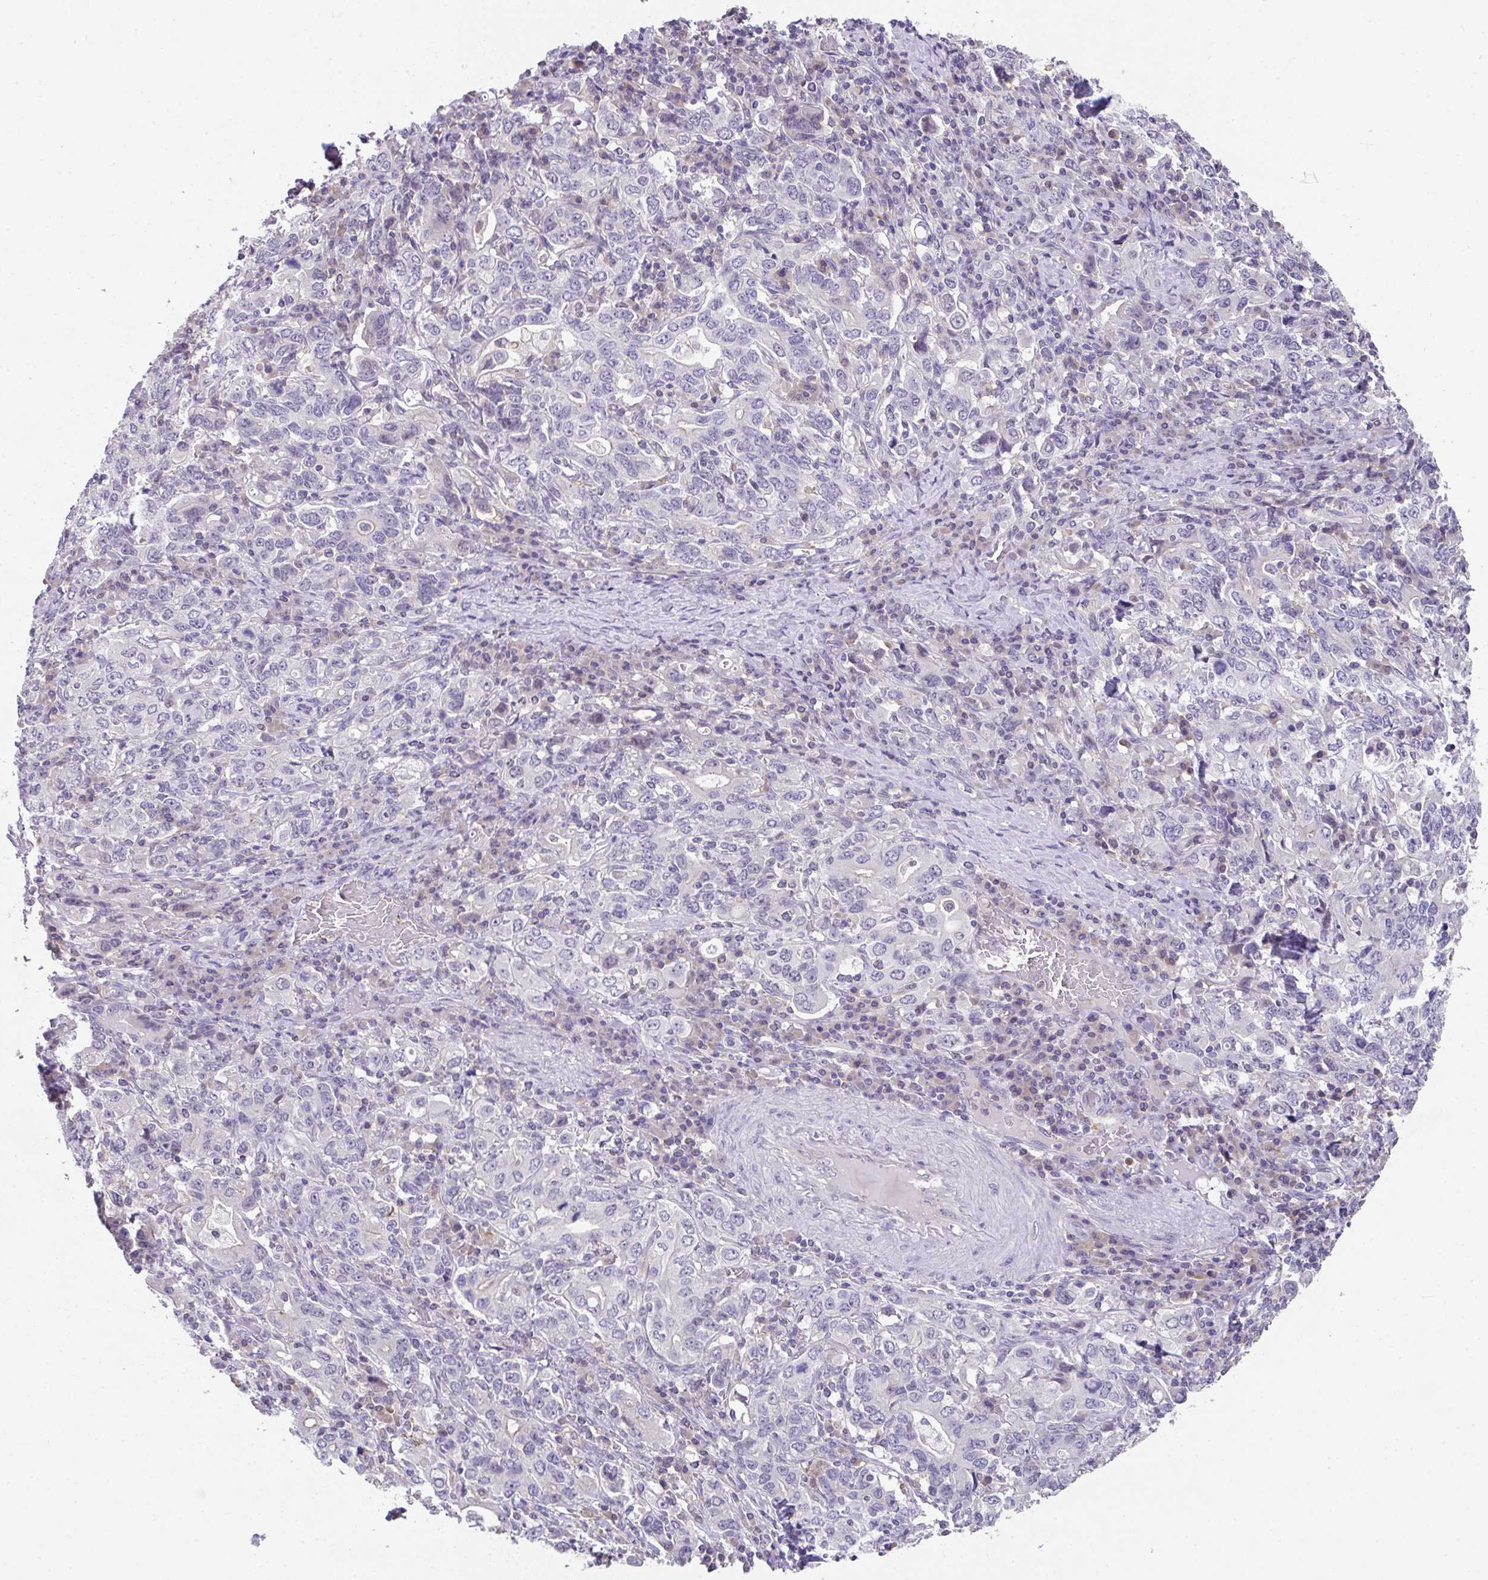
{"staining": {"intensity": "negative", "quantity": "none", "location": "none"}, "tissue": "stomach cancer", "cell_type": "Tumor cells", "image_type": "cancer", "snomed": [{"axis": "morphology", "description": "Adenocarcinoma, NOS"}, {"axis": "topography", "description": "Stomach, upper"}, {"axis": "topography", "description": "Stomach"}], "caption": "The histopathology image demonstrates no staining of tumor cells in adenocarcinoma (stomach). The staining is performed using DAB (3,3'-diaminobenzidine) brown chromogen with nuclei counter-stained in using hematoxylin.", "gene": "GLTPD2", "patient": {"sex": "male", "age": 62}}